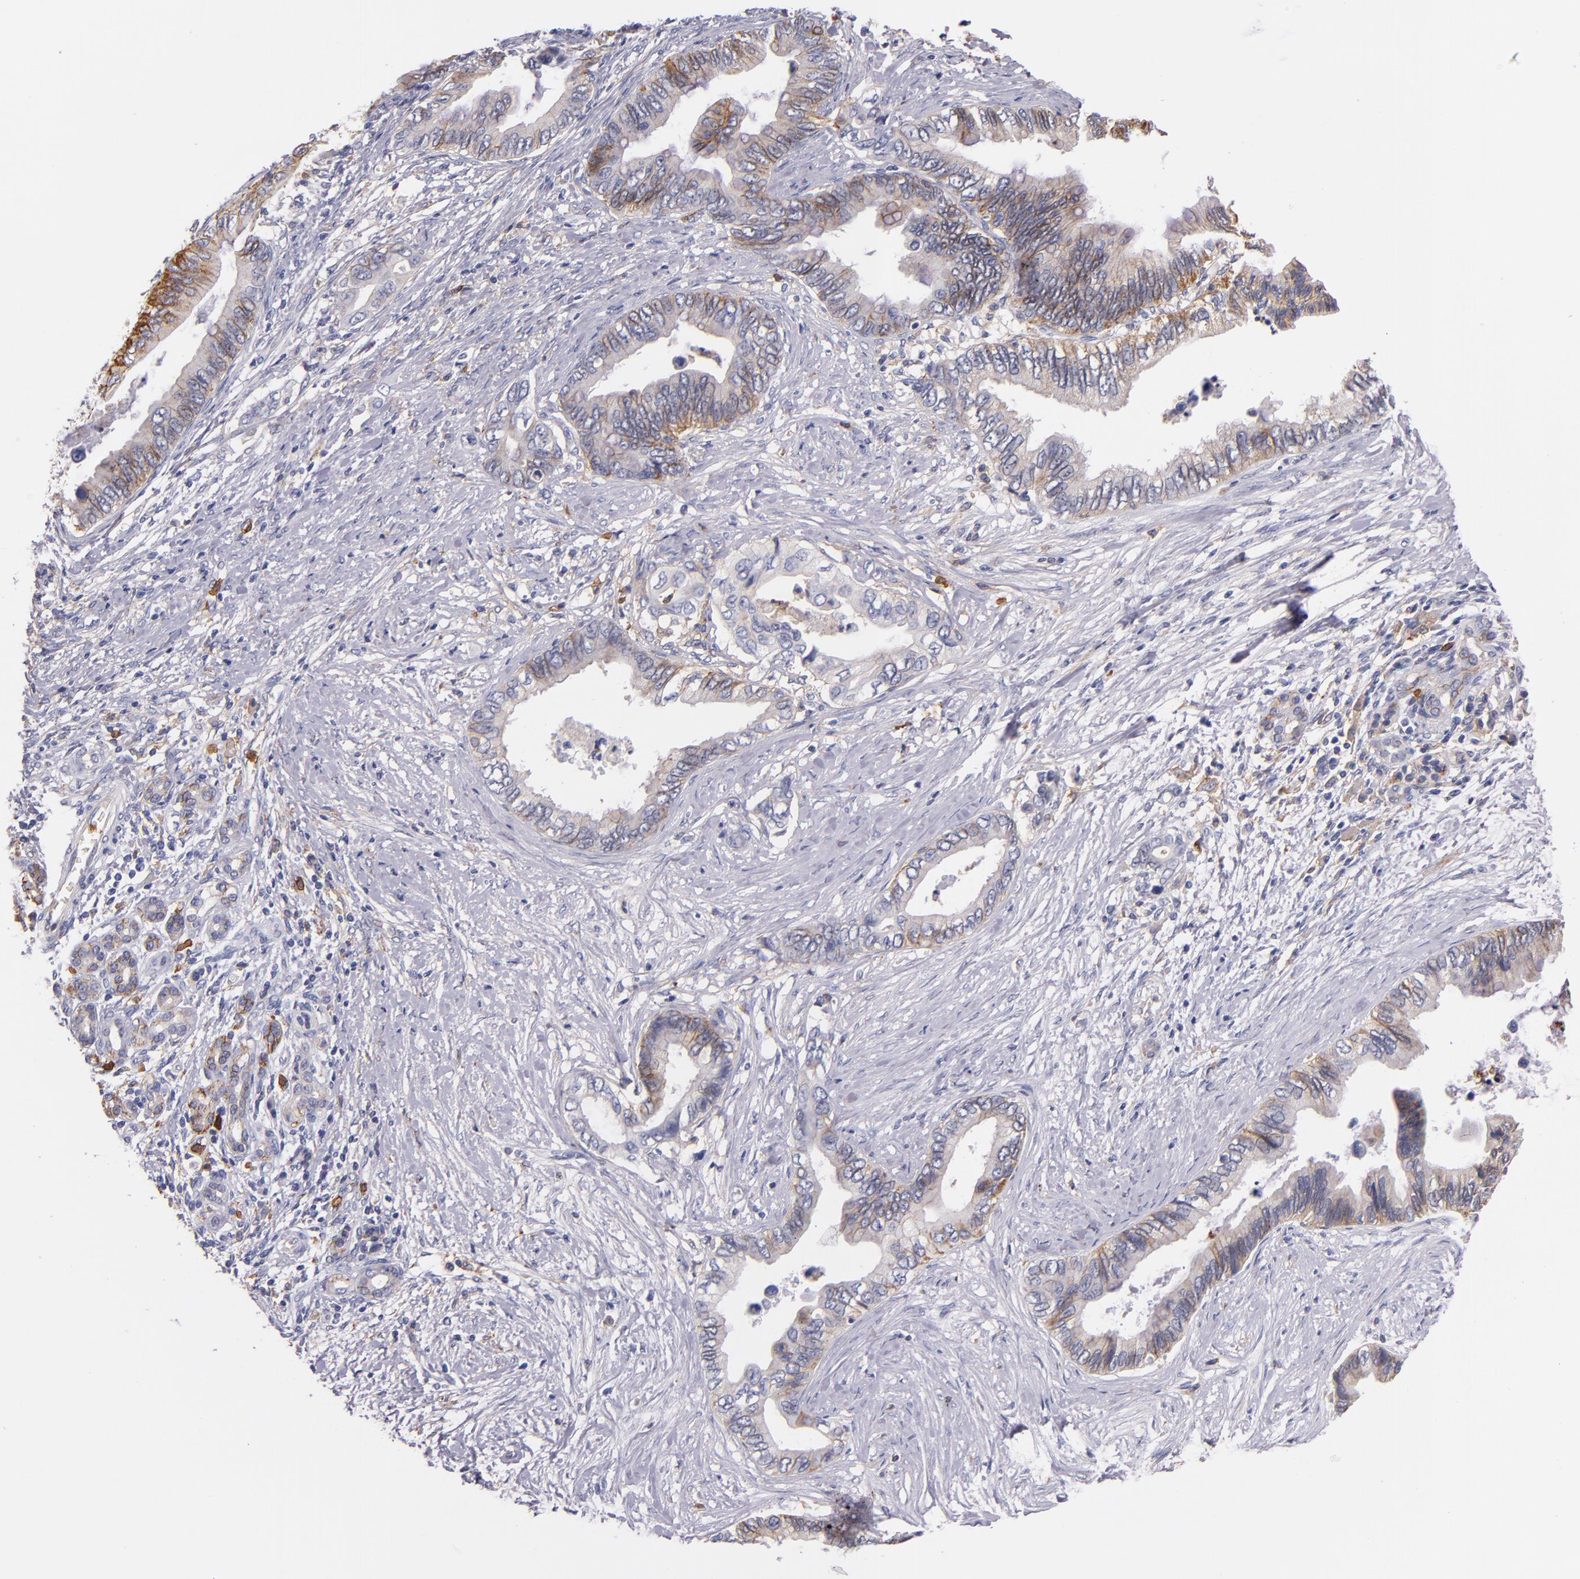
{"staining": {"intensity": "moderate", "quantity": "25%-75%", "location": "cytoplasmic/membranous"}, "tissue": "pancreatic cancer", "cell_type": "Tumor cells", "image_type": "cancer", "snomed": [{"axis": "morphology", "description": "Adenocarcinoma, NOS"}, {"axis": "topography", "description": "Pancreas"}], "caption": "Moderate cytoplasmic/membranous expression for a protein is identified in approximately 25%-75% of tumor cells of adenocarcinoma (pancreatic) using immunohistochemistry.", "gene": "C5AR1", "patient": {"sex": "female", "age": 66}}